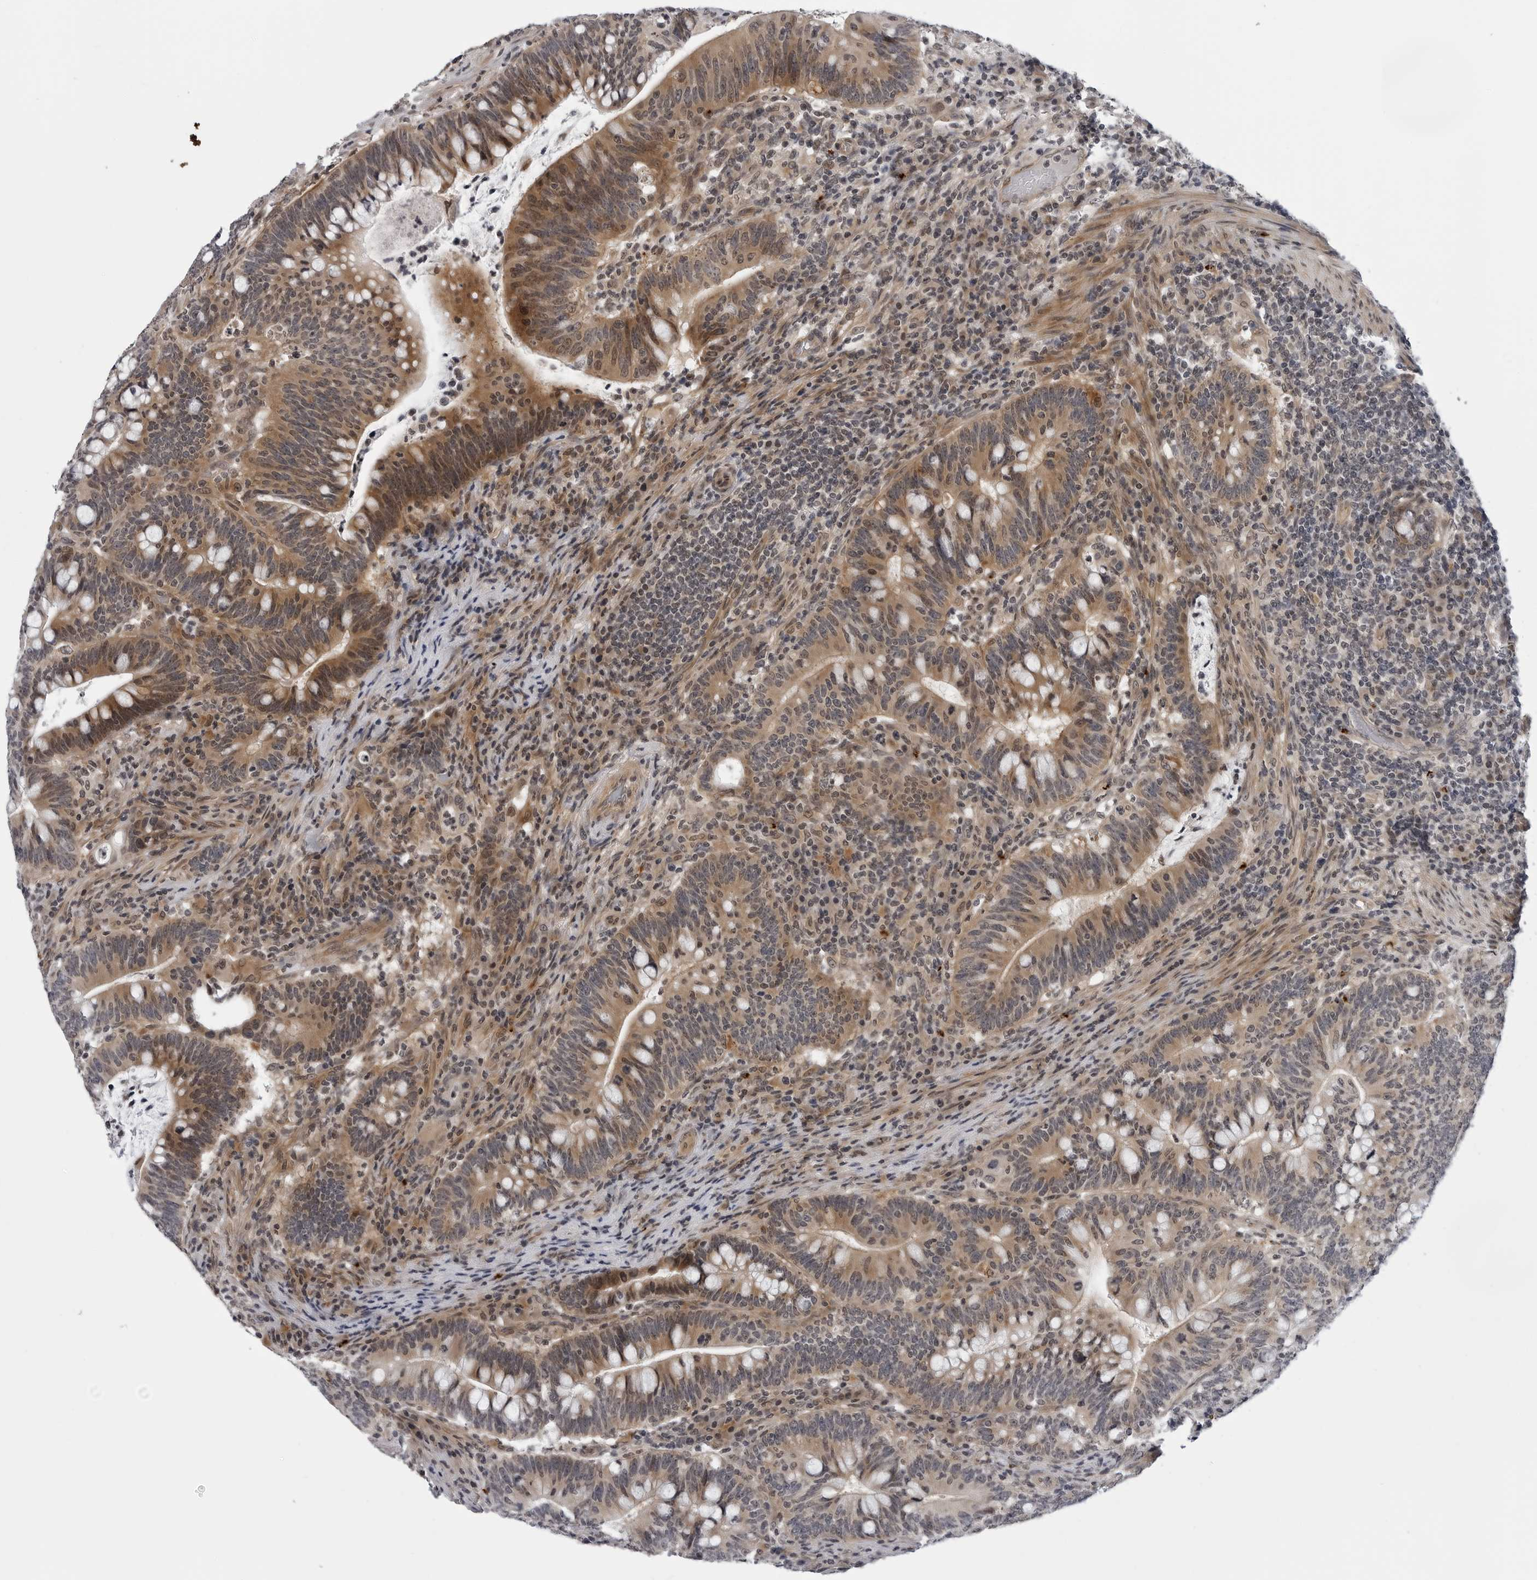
{"staining": {"intensity": "moderate", "quantity": ">75%", "location": "cytoplasmic/membranous,nuclear"}, "tissue": "colorectal cancer", "cell_type": "Tumor cells", "image_type": "cancer", "snomed": [{"axis": "morphology", "description": "Adenocarcinoma, NOS"}, {"axis": "topography", "description": "Colon"}], "caption": "The photomicrograph exhibits immunohistochemical staining of adenocarcinoma (colorectal). There is moderate cytoplasmic/membranous and nuclear staining is present in about >75% of tumor cells.", "gene": "KIAA1614", "patient": {"sex": "female", "age": 66}}